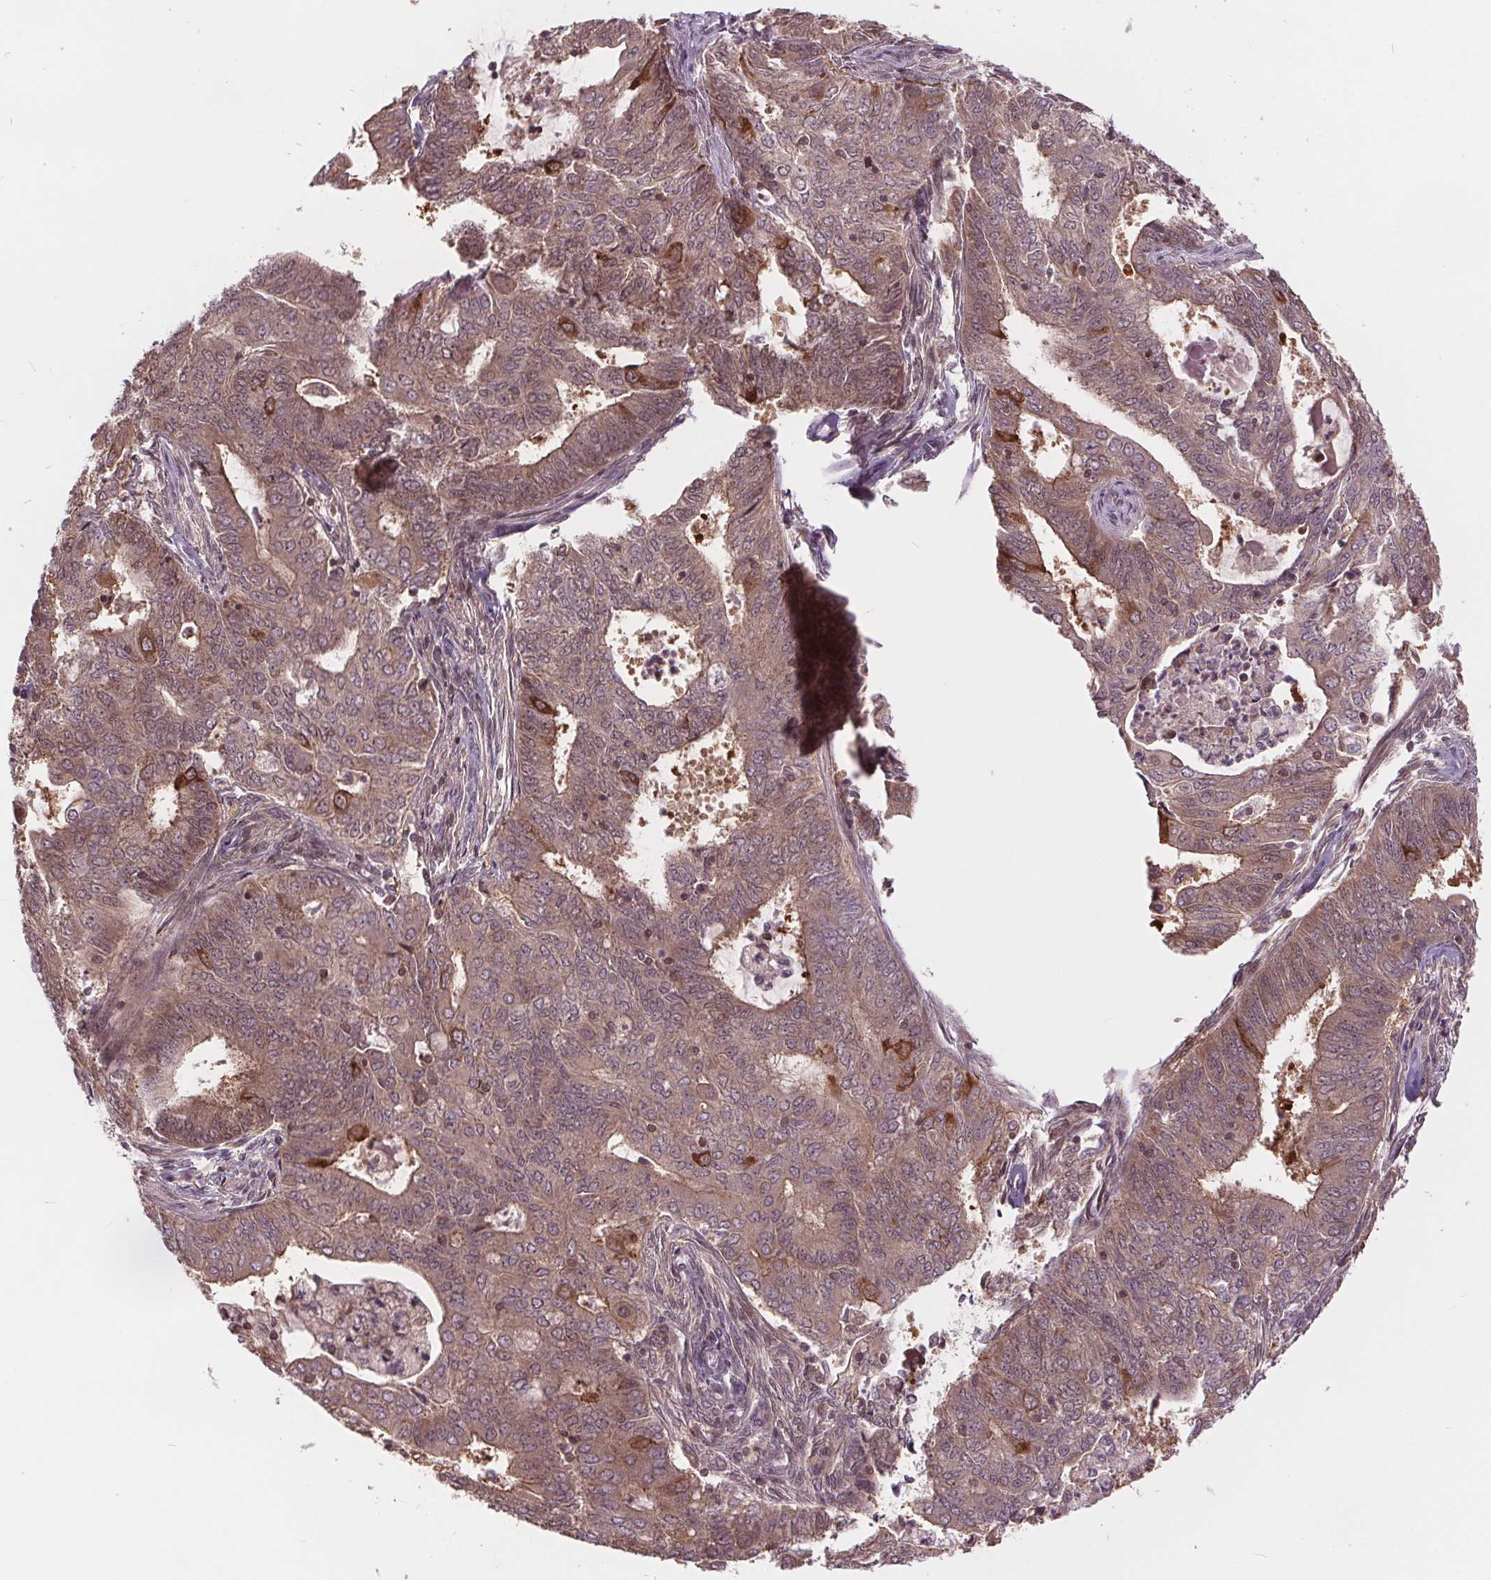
{"staining": {"intensity": "weak", "quantity": ">75%", "location": "cytoplasmic/membranous"}, "tissue": "endometrial cancer", "cell_type": "Tumor cells", "image_type": "cancer", "snomed": [{"axis": "morphology", "description": "Adenocarcinoma, NOS"}, {"axis": "topography", "description": "Endometrium"}], "caption": "IHC staining of endometrial cancer, which reveals low levels of weak cytoplasmic/membranous expression in about >75% of tumor cells indicating weak cytoplasmic/membranous protein expression. The staining was performed using DAB (3,3'-diaminobenzidine) (brown) for protein detection and nuclei were counterstained in hematoxylin (blue).", "gene": "HIF1AN", "patient": {"sex": "female", "age": 62}}